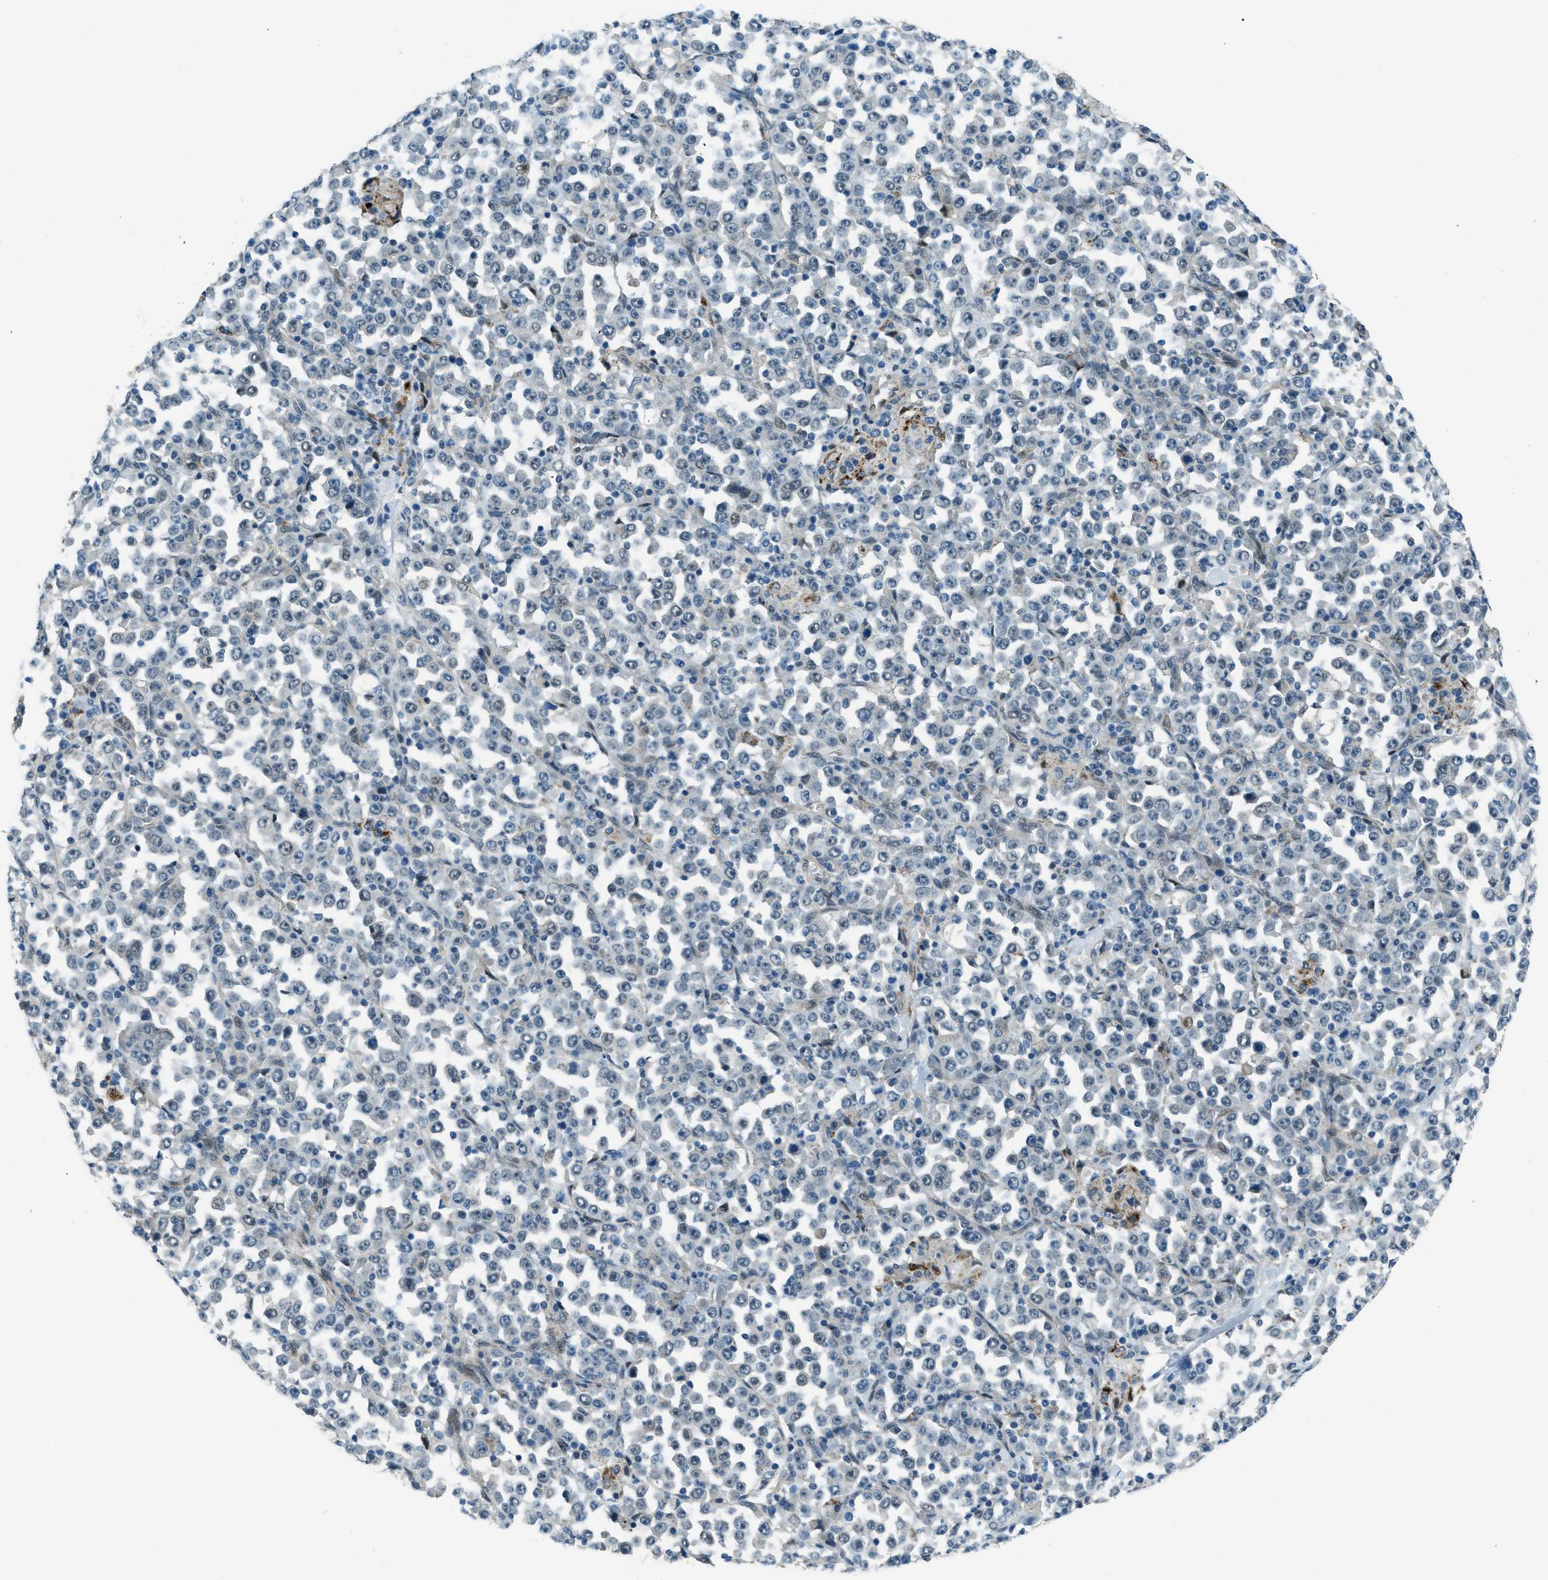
{"staining": {"intensity": "negative", "quantity": "none", "location": "none"}, "tissue": "stomach cancer", "cell_type": "Tumor cells", "image_type": "cancer", "snomed": [{"axis": "morphology", "description": "Normal tissue, NOS"}, {"axis": "morphology", "description": "Adenocarcinoma, NOS"}, {"axis": "topography", "description": "Stomach, upper"}, {"axis": "topography", "description": "Stomach"}], "caption": "Stomach cancer (adenocarcinoma) stained for a protein using immunohistochemistry (IHC) exhibits no positivity tumor cells.", "gene": "NPEPL1", "patient": {"sex": "male", "age": 59}}